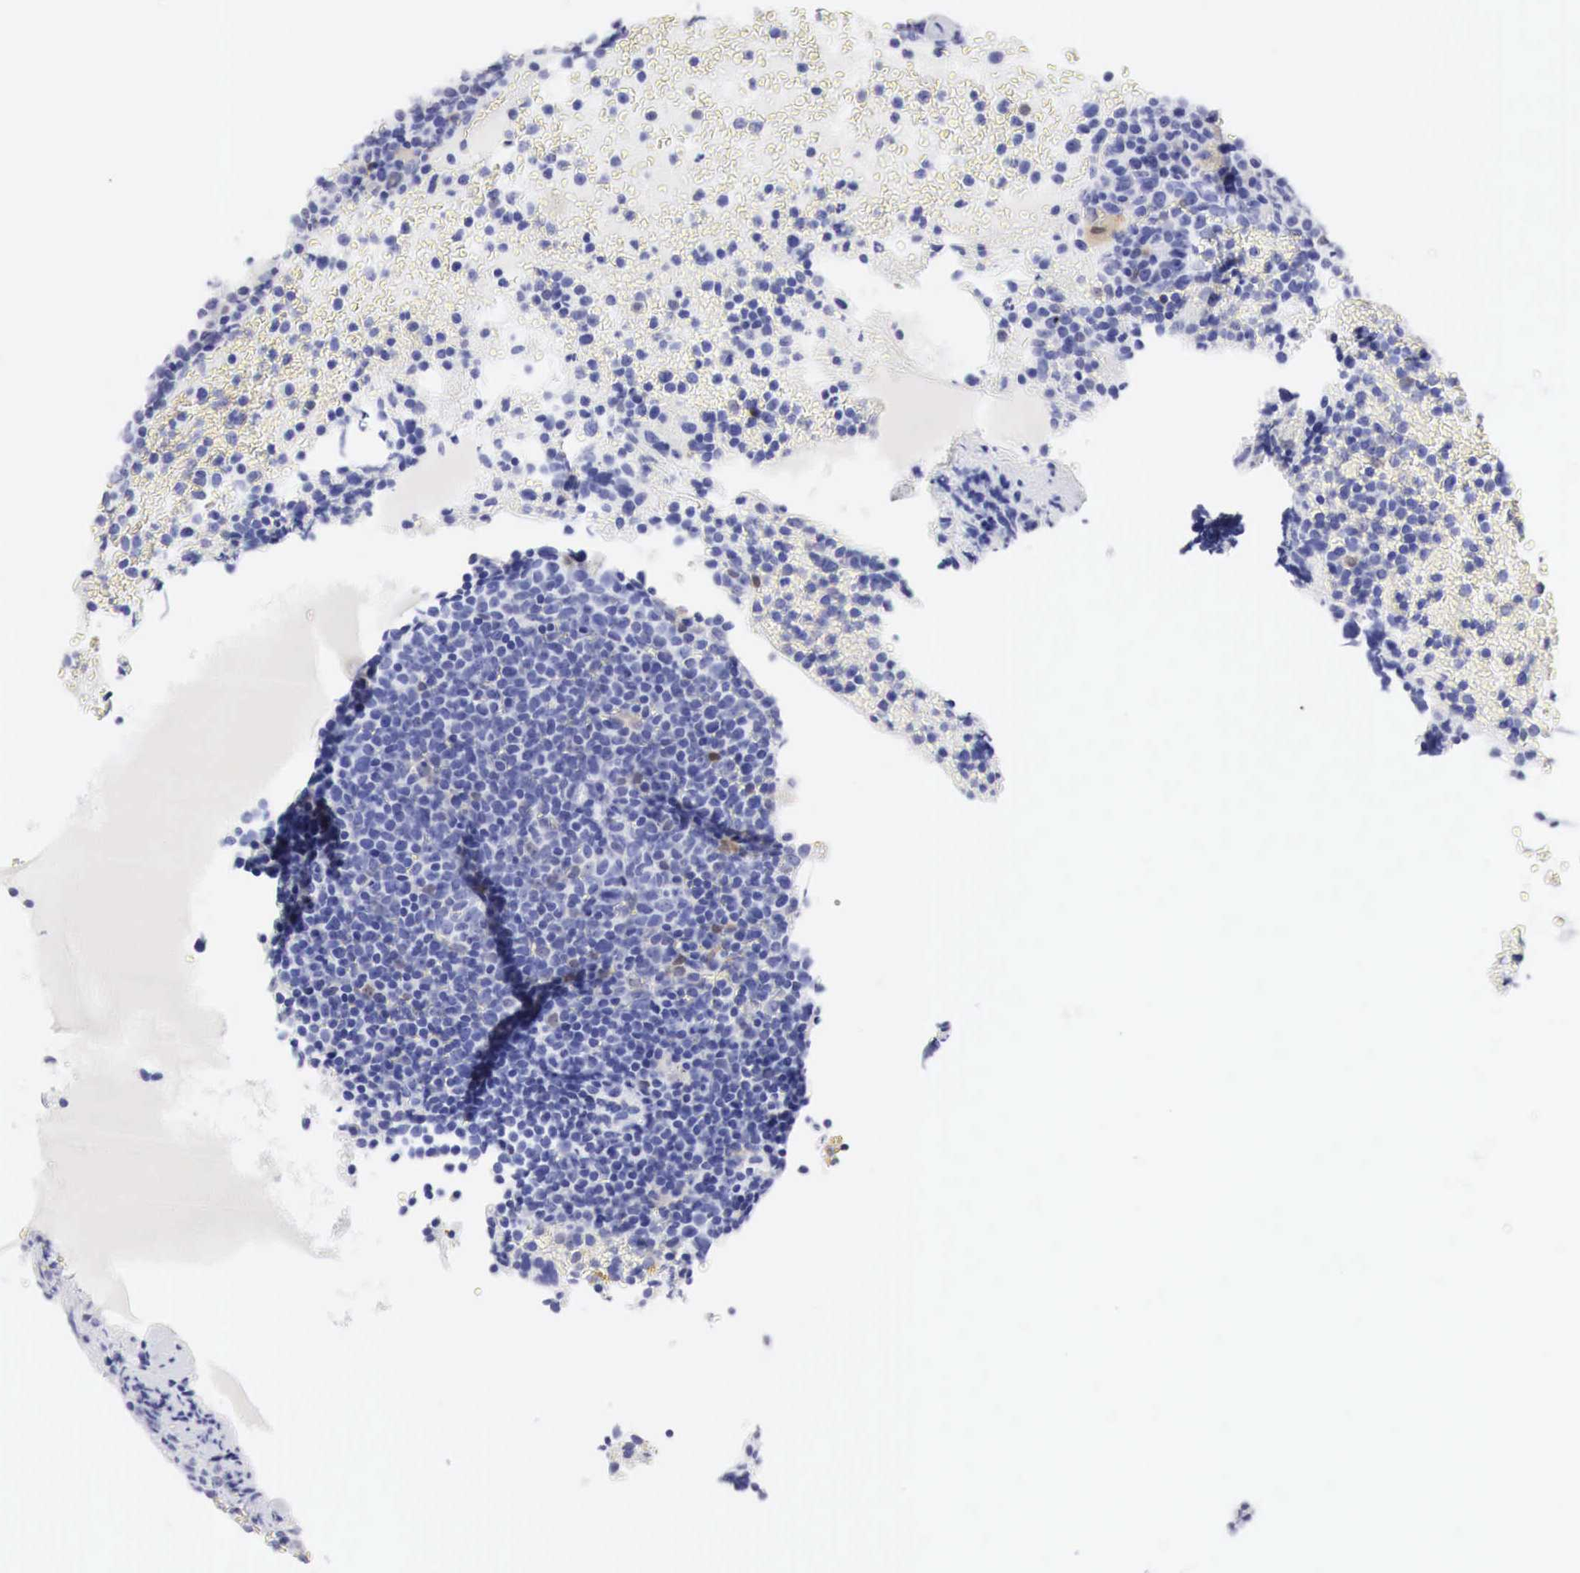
{"staining": {"intensity": "negative", "quantity": "none", "location": "none"}, "tissue": "lymphoma", "cell_type": "Tumor cells", "image_type": "cancer", "snomed": [{"axis": "morphology", "description": "Malignant lymphoma, non-Hodgkin's type, High grade"}, {"axis": "topography", "description": "Lymph node"}], "caption": "A high-resolution image shows IHC staining of lymphoma, which displays no significant staining in tumor cells.", "gene": "CDKN2A", "patient": {"sex": "female", "age": 76}}